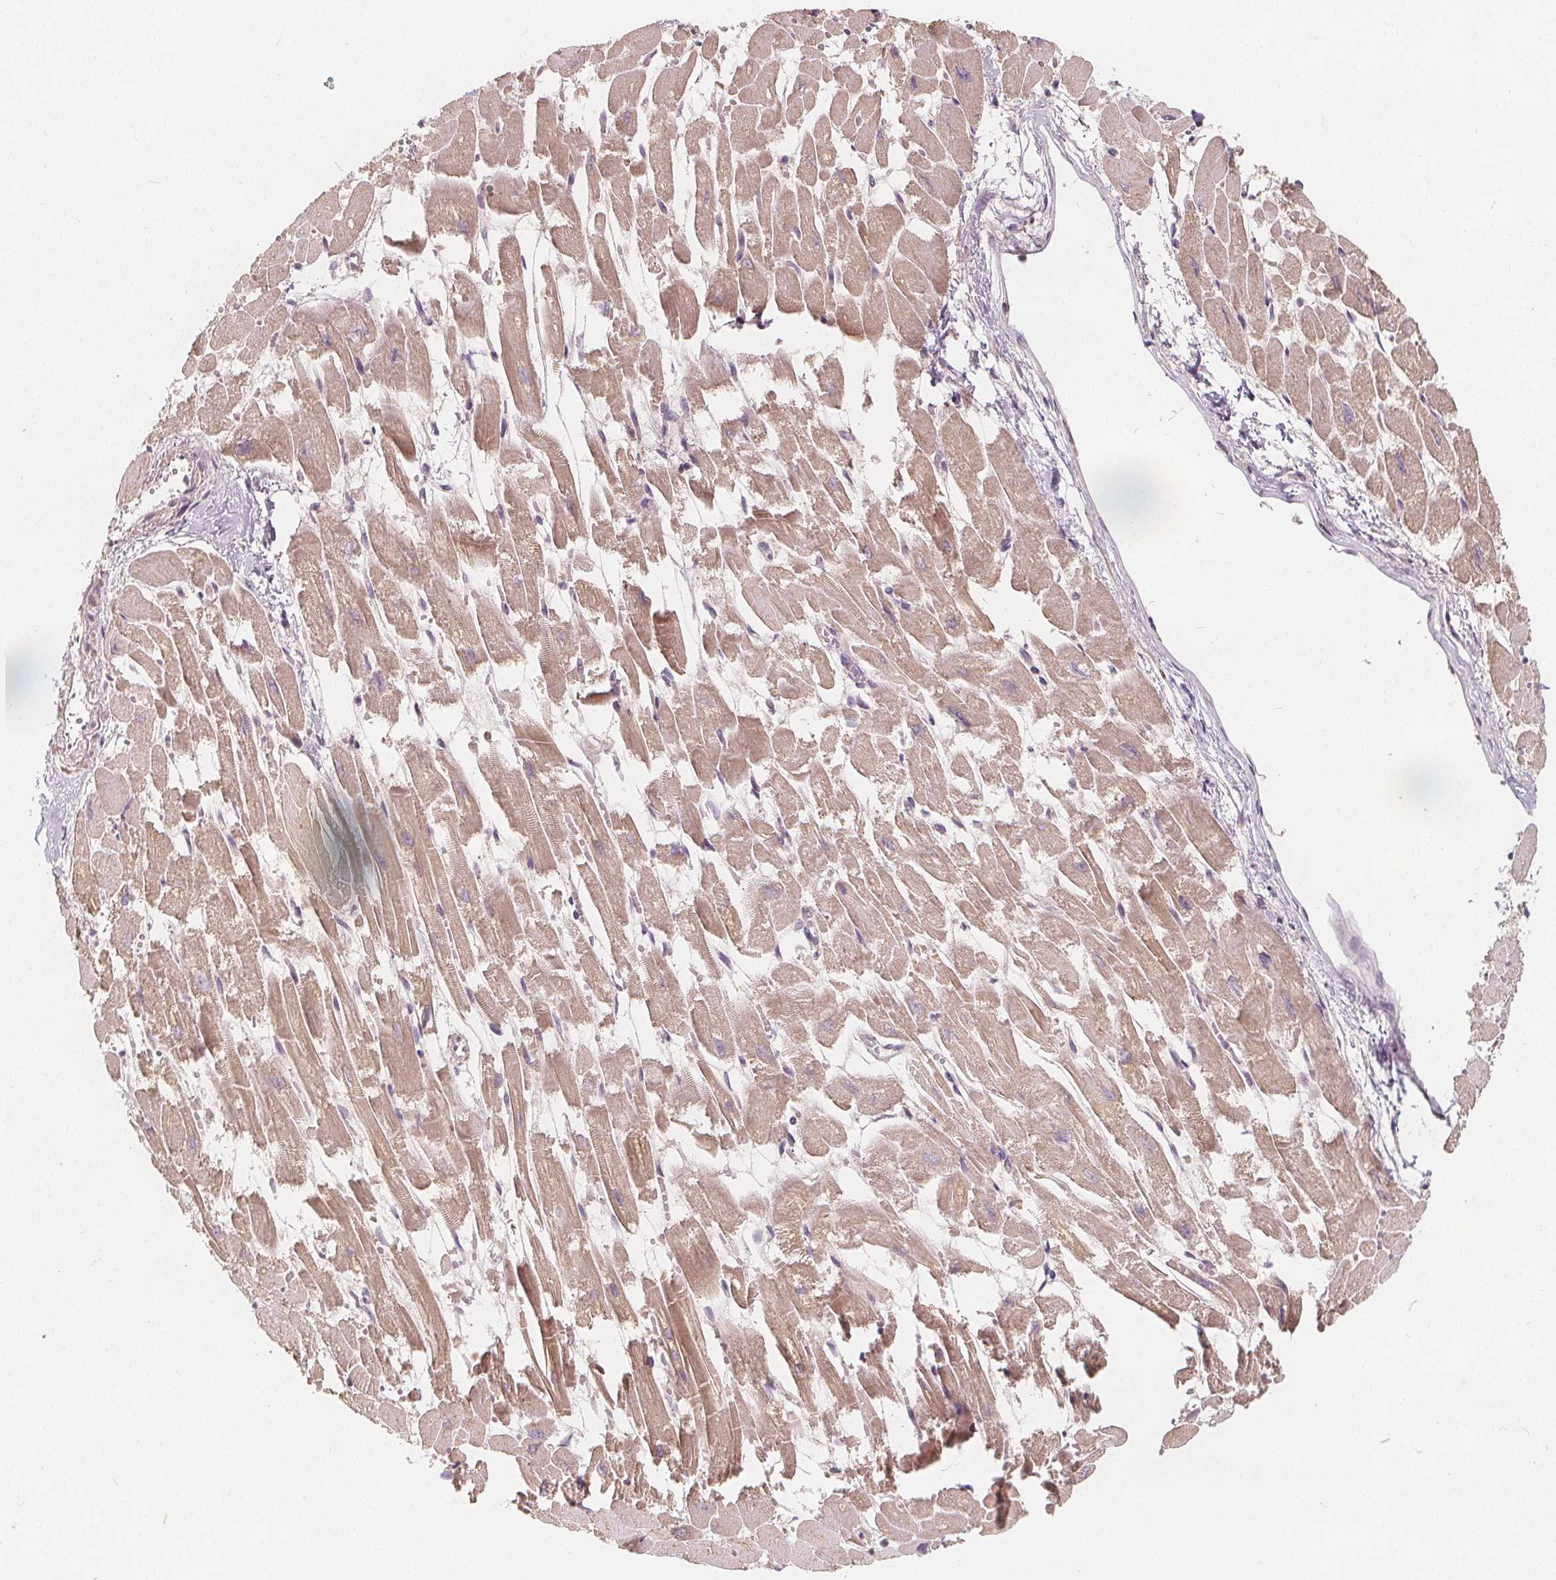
{"staining": {"intensity": "weak", "quantity": ">75%", "location": "cytoplasmic/membranous"}, "tissue": "heart muscle", "cell_type": "Cardiomyocytes", "image_type": "normal", "snomed": [{"axis": "morphology", "description": "Normal tissue, NOS"}, {"axis": "topography", "description": "Heart"}], "caption": "Immunohistochemistry (IHC) staining of unremarkable heart muscle, which shows low levels of weak cytoplasmic/membranous staining in approximately >75% of cardiomyocytes indicating weak cytoplasmic/membranous protein expression. The staining was performed using DAB (3,3'-diaminobenzidine) (brown) for protein detection and nuclei were counterstained in hematoxylin (blue).", "gene": "DRC3", "patient": {"sex": "female", "age": 52}}